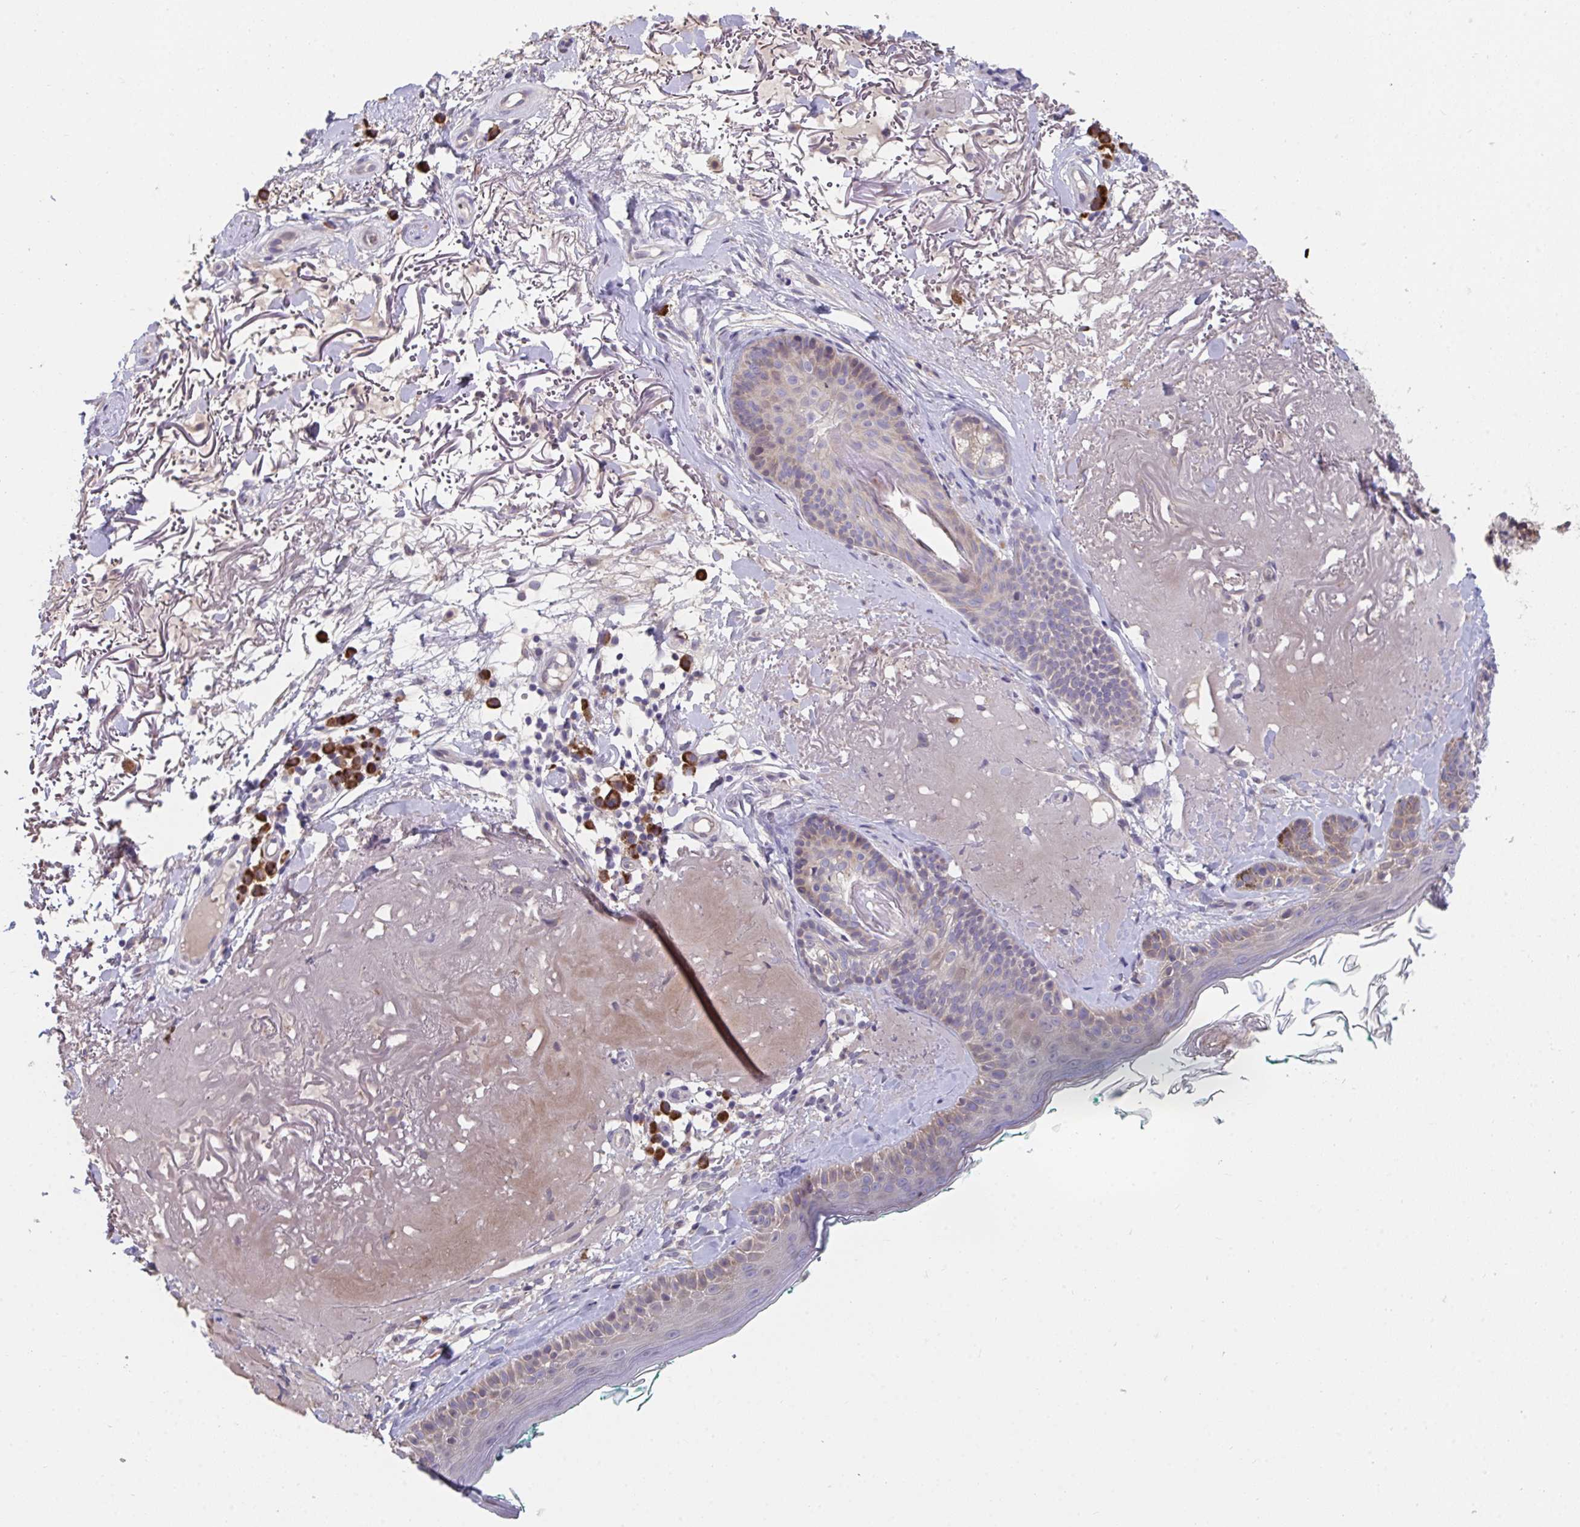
{"staining": {"intensity": "negative", "quantity": "none", "location": "none"}, "tissue": "skin", "cell_type": "Fibroblasts", "image_type": "normal", "snomed": [{"axis": "morphology", "description": "Normal tissue, NOS"}, {"axis": "topography", "description": "Skin"}], "caption": "Fibroblasts are negative for brown protein staining in unremarkable skin. Brightfield microscopy of immunohistochemistry stained with DAB (brown) and hematoxylin (blue), captured at high magnification.", "gene": "SUSD4", "patient": {"sex": "male", "age": 73}}